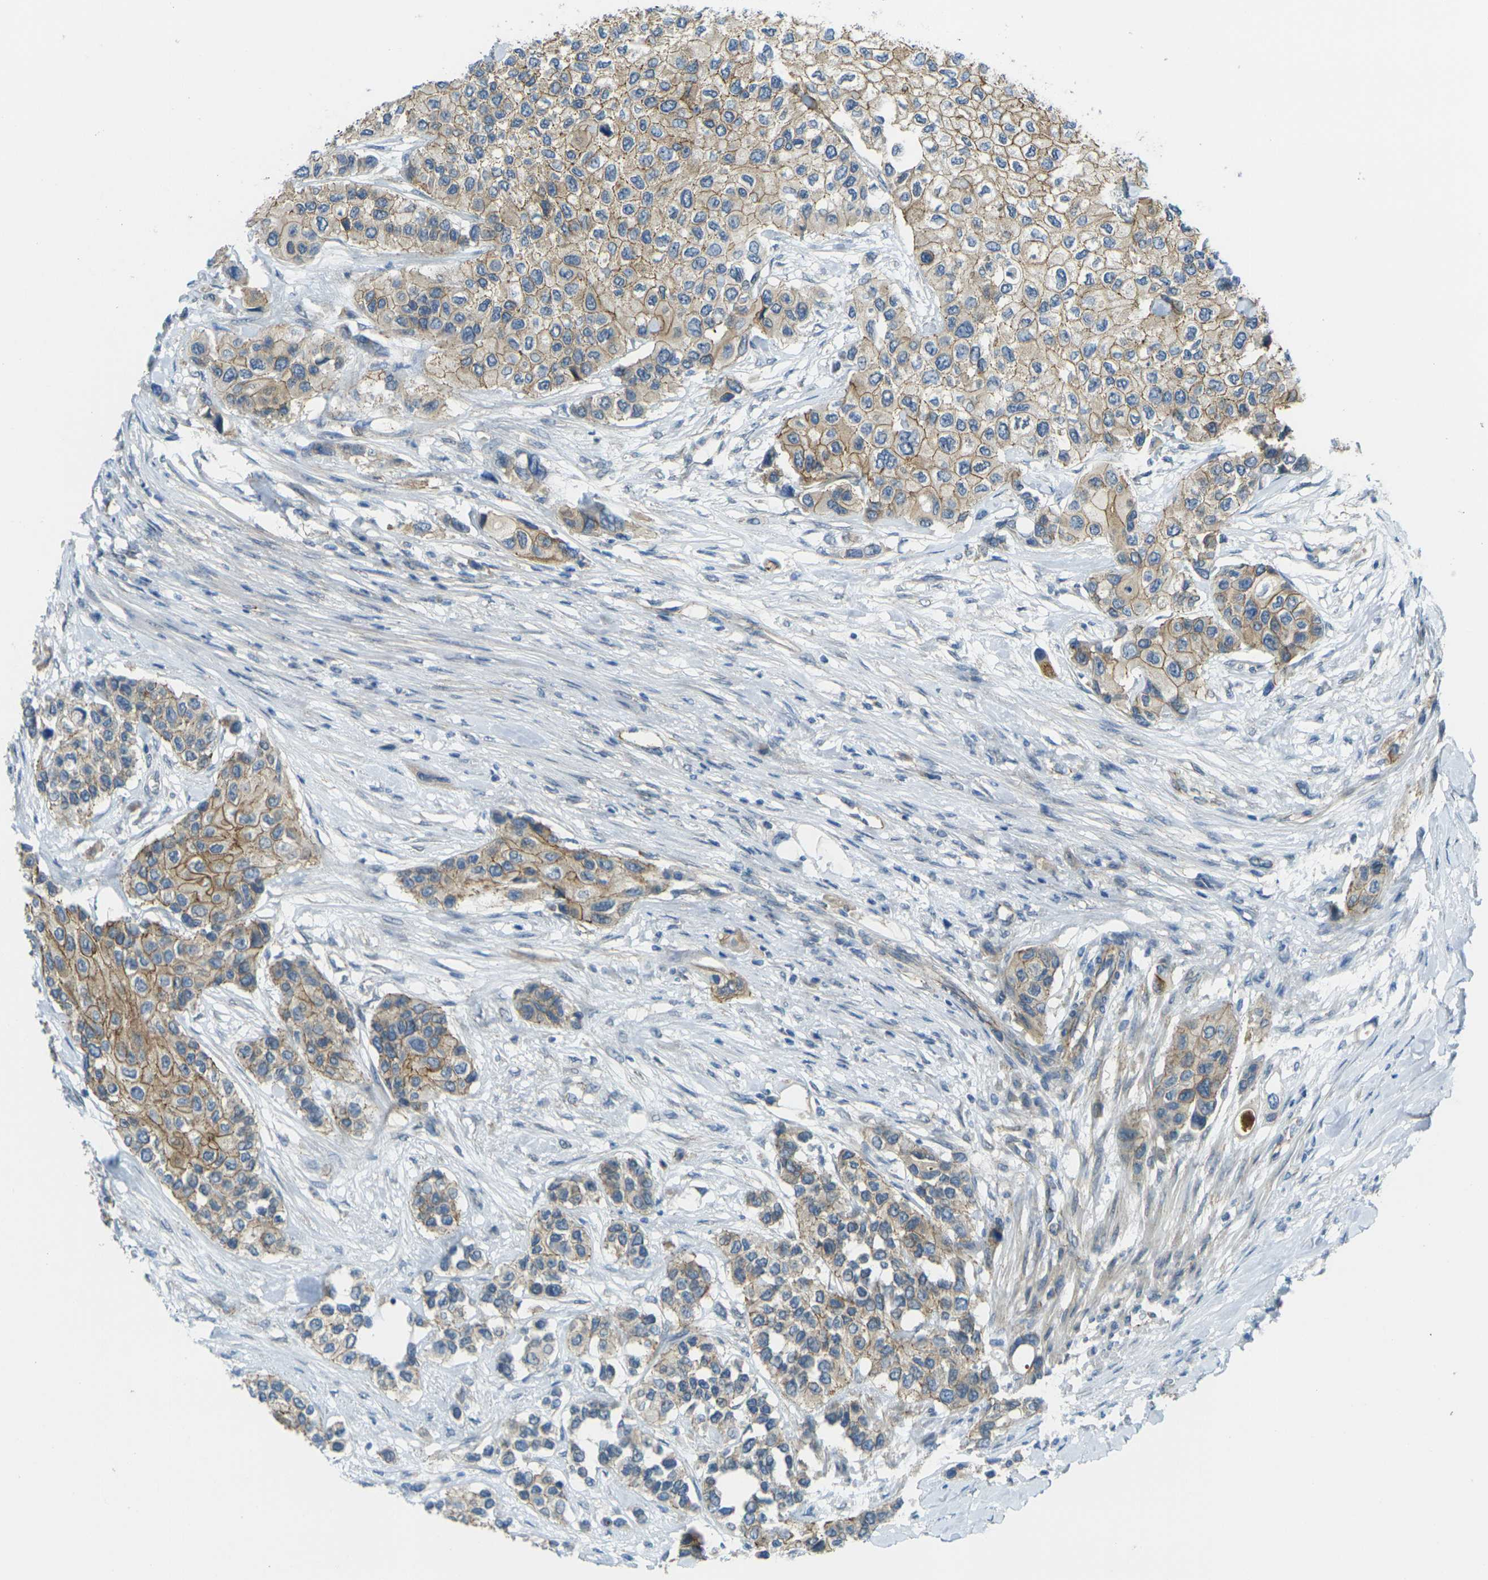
{"staining": {"intensity": "moderate", "quantity": ">75%", "location": "cytoplasmic/membranous"}, "tissue": "urothelial cancer", "cell_type": "Tumor cells", "image_type": "cancer", "snomed": [{"axis": "morphology", "description": "Urothelial carcinoma, High grade"}, {"axis": "topography", "description": "Urinary bladder"}], "caption": "Human urothelial cancer stained with a protein marker demonstrates moderate staining in tumor cells.", "gene": "RHBDD1", "patient": {"sex": "female", "age": 56}}